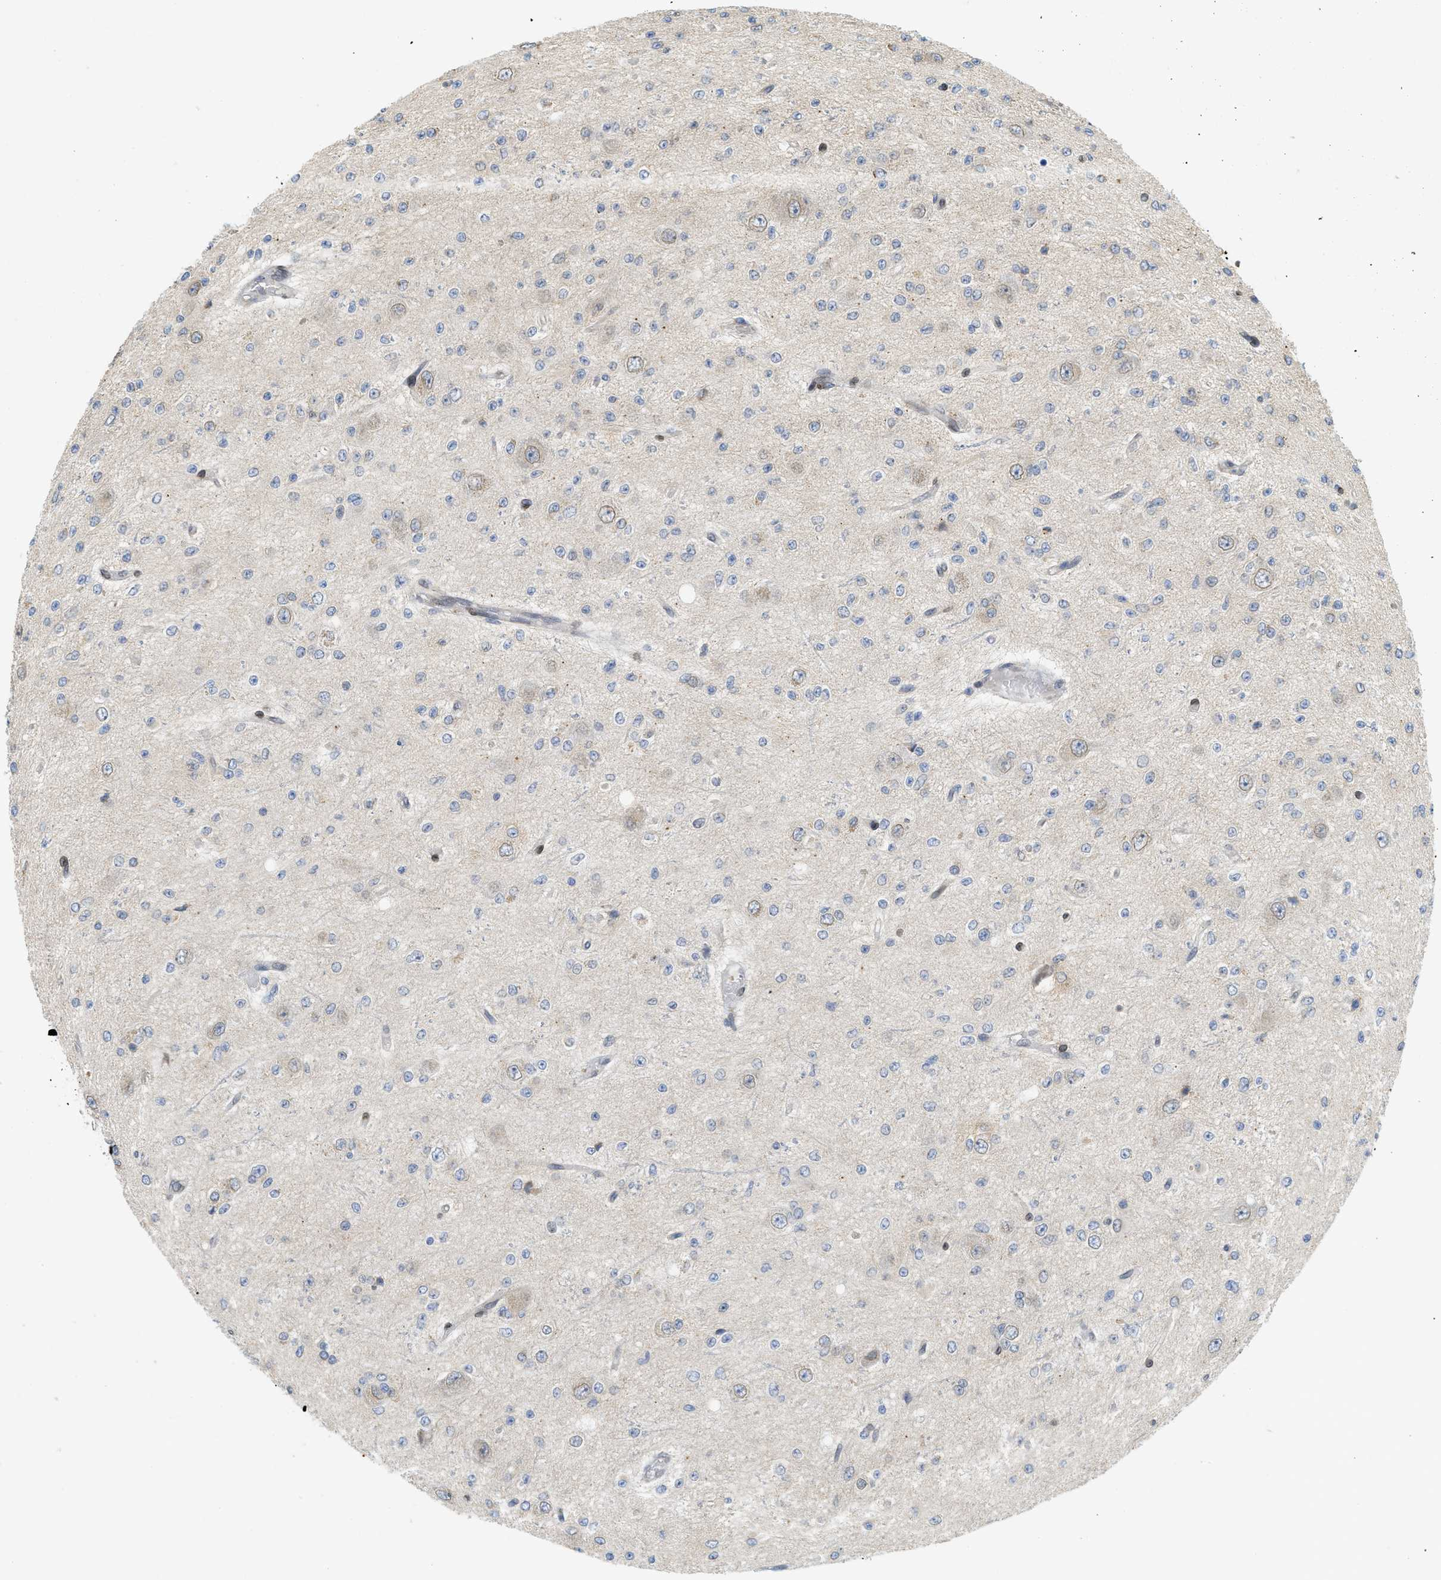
{"staining": {"intensity": "weak", "quantity": "<25%", "location": "cytoplasmic/membranous"}, "tissue": "glioma", "cell_type": "Tumor cells", "image_type": "cancer", "snomed": [{"axis": "morphology", "description": "Glioma, malignant, High grade"}, {"axis": "topography", "description": "pancreas cauda"}], "caption": "An immunohistochemistry (IHC) histopathology image of glioma is shown. There is no staining in tumor cells of glioma. Nuclei are stained in blue.", "gene": "EIF2AK3", "patient": {"sex": "male", "age": 60}}